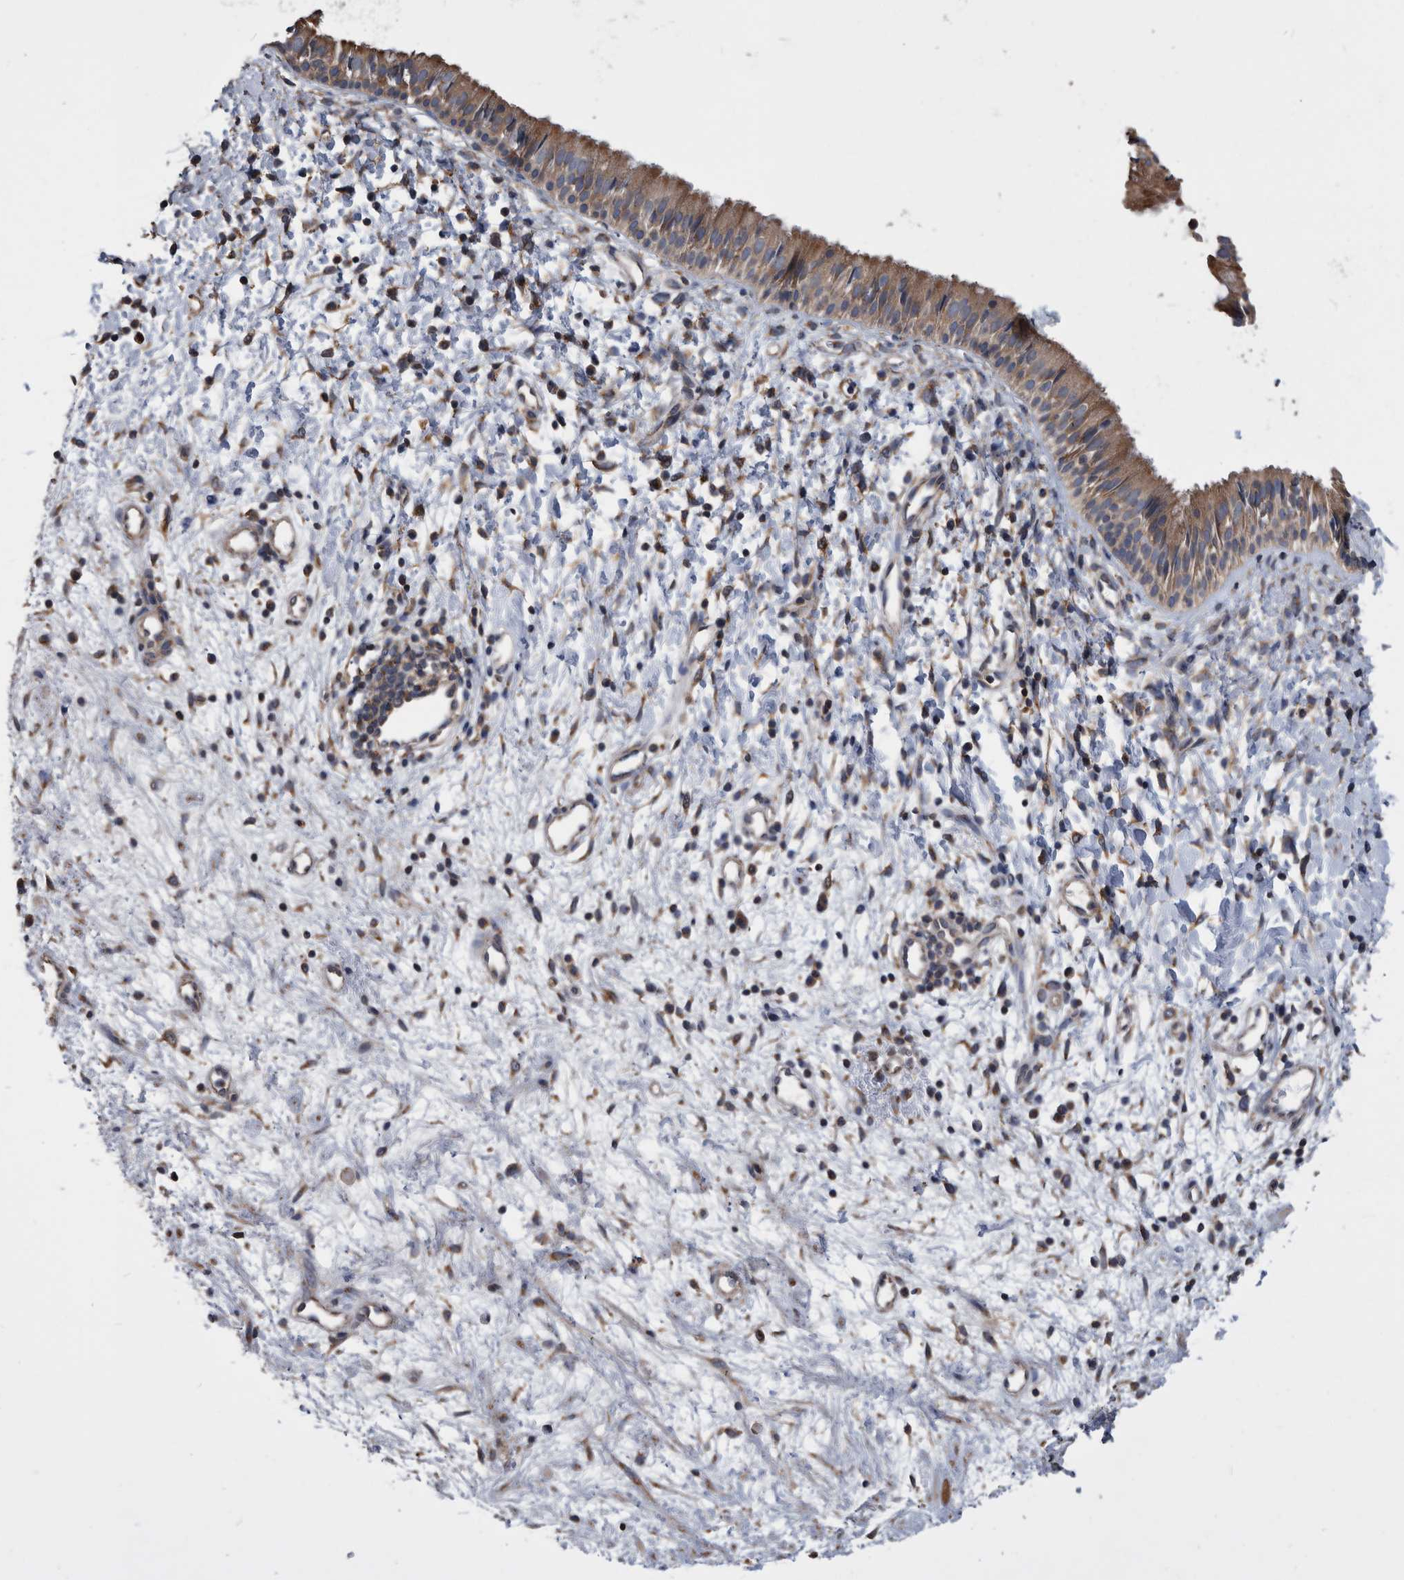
{"staining": {"intensity": "moderate", "quantity": ">75%", "location": "cytoplasmic/membranous"}, "tissue": "nasopharynx", "cell_type": "Respiratory epithelial cells", "image_type": "normal", "snomed": [{"axis": "morphology", "description": "Normal tissue, NOS"}, {"axis": "topography", "description": "Nasopharynx"}], "caption": "A histopathology image of human nasopharynx stained for a protein shows moderate cytoplasmic/membranous brown staining in respiratory epithelial cells.", "gene": "NRBP1", "patient": {"sex": "male", "age": 22}}